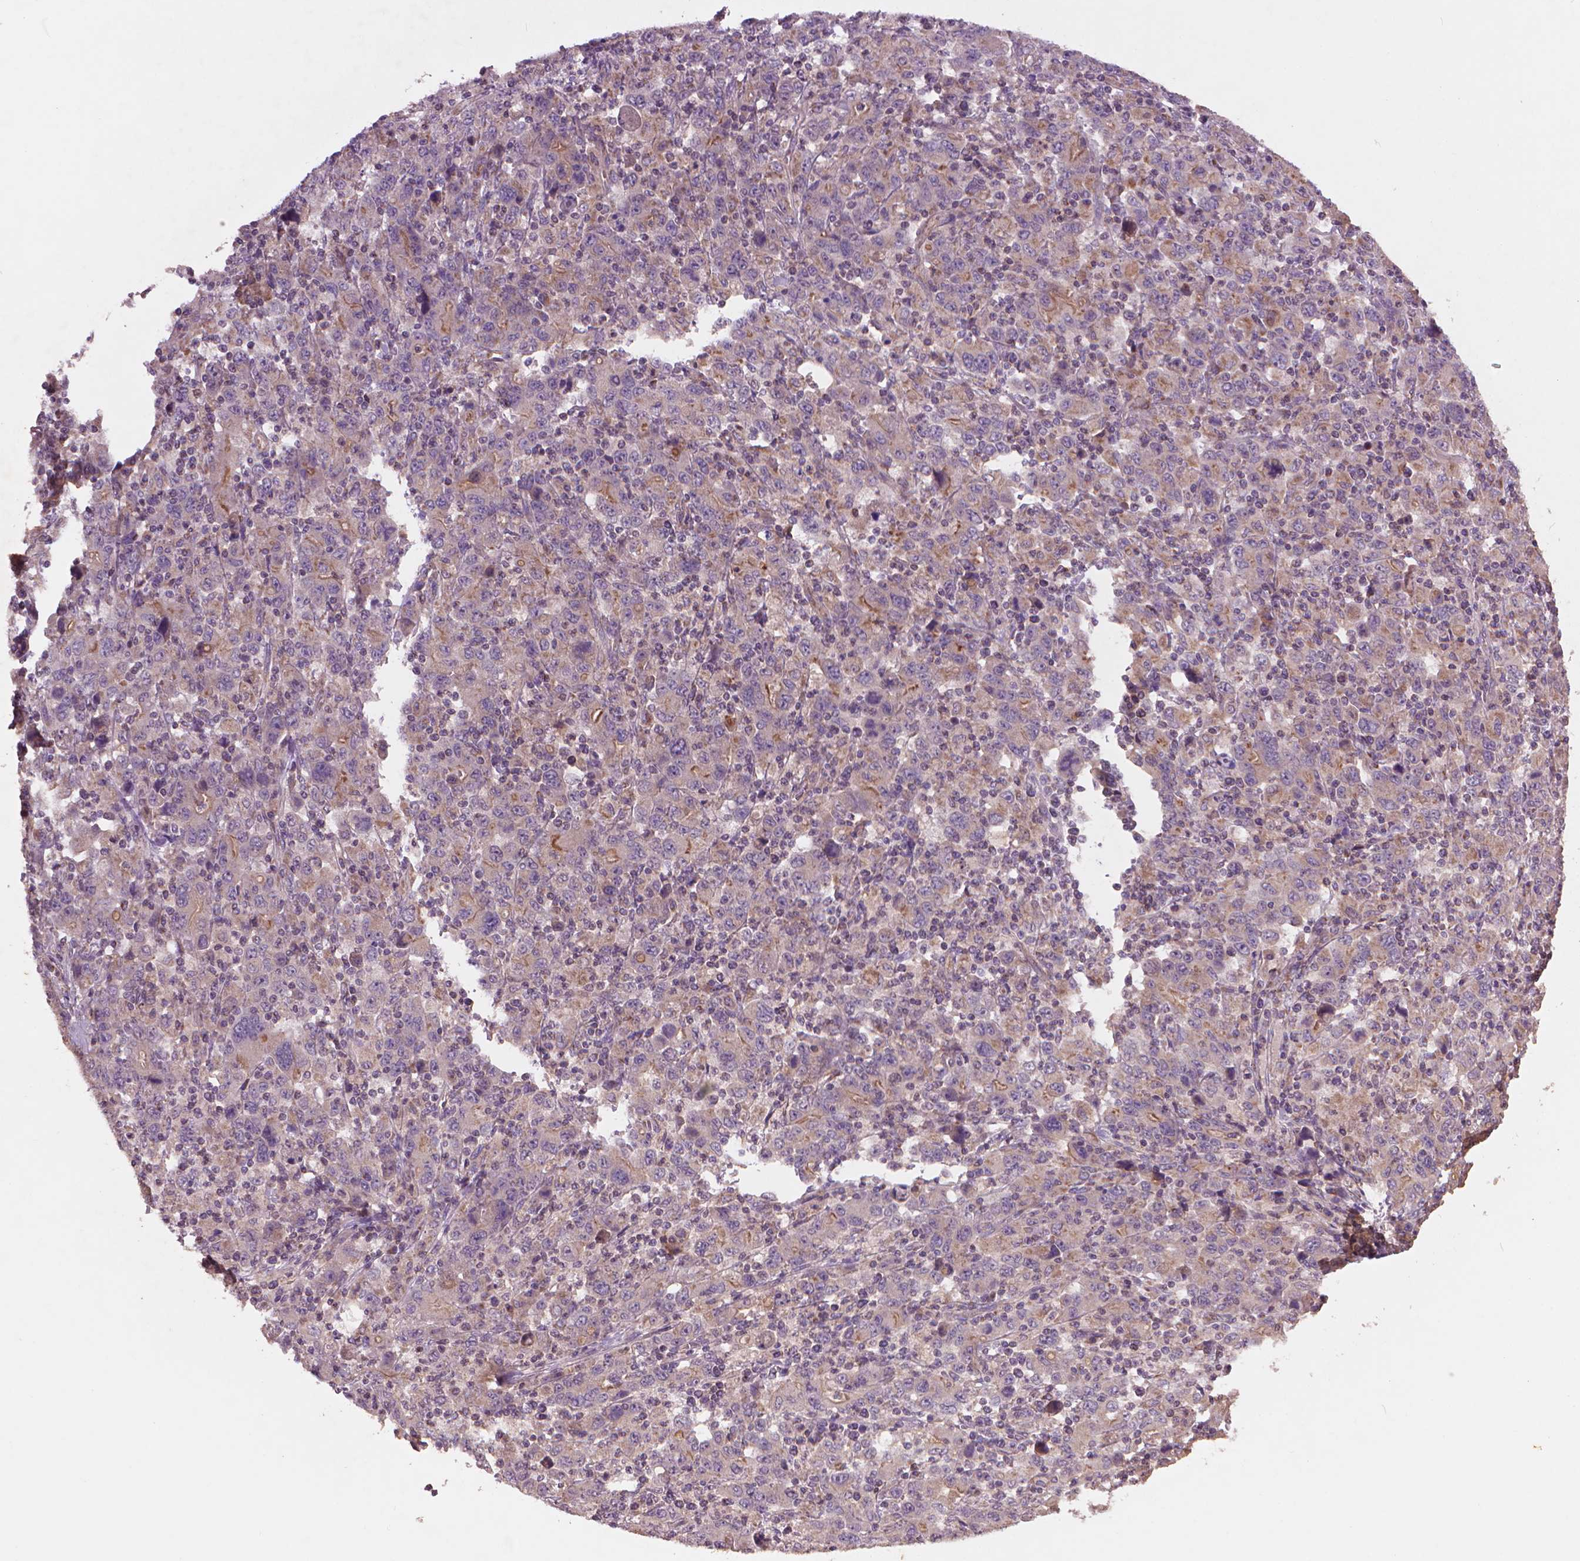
{"staining": {"intensity": "weak", "quantity": ">75%", "location": "cytoplasmic/membranous"}, "tissue": "stomach cancer", "cell_type": "Tumor cells", "image_type": "cancer", "snomed": [{"axis": "morphology", "description": "Adenocarcinoma, NOS"}, {"axis": "topography", "description": "Stomach, upper"}], "caption": "Immunohistochemistry (IHC) of stomach adenocarcinoma reveals low levels of weak cytoplasmic/membranous positivity in about >75% of tumor cells. (DAB = brown stain, brightfield microscopy at high magnification).", "gene": "NLRX1", "patient": {"sex": "male", "age": 69}}